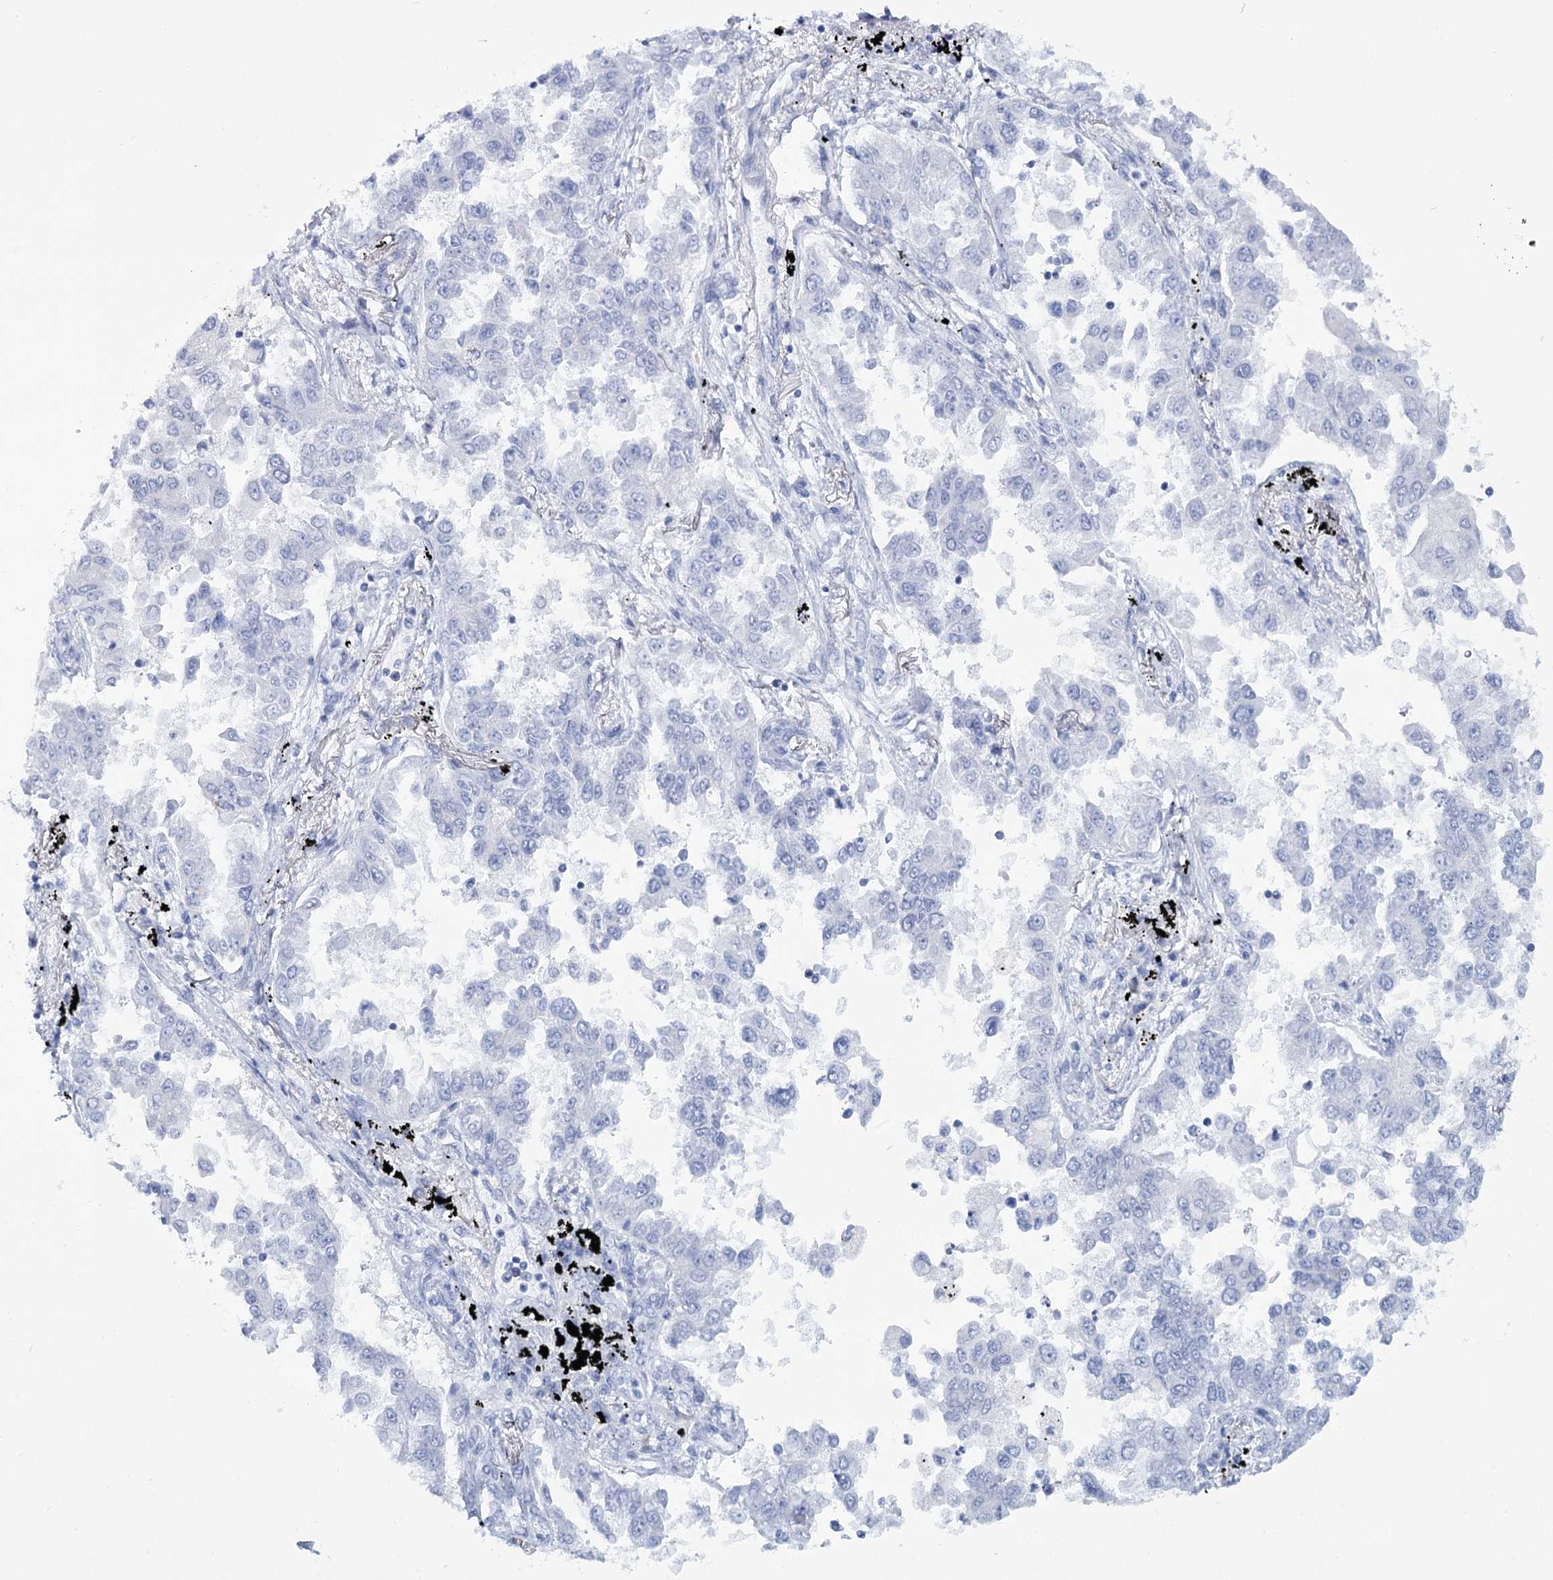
{"staining": {"intensity": "negative", "quantity": "none", "location": "none"}, "tissue": "lung cancer", "cell_type": "Tumor cells", "image_type": "cancer", "snomed": [{"axis": "morphology", "description": "Adenocarcinoma, NOS"}, {"axis": "topography", "description": "Lung"}], "caption": "An immunohistochemistry image of lung adenocarcinoma is shown. There is no staining in tumor cells of lung adenocarcinoma. The staining was performed using DAB (3,3'-diaminobenzidine) to visualize the protein expression in brown, while the nuclei were stained in blue with hematoxylin (Magnification: 20x).", "gene": "RNF186", "patient": {"sex": "female", "age": 67}}